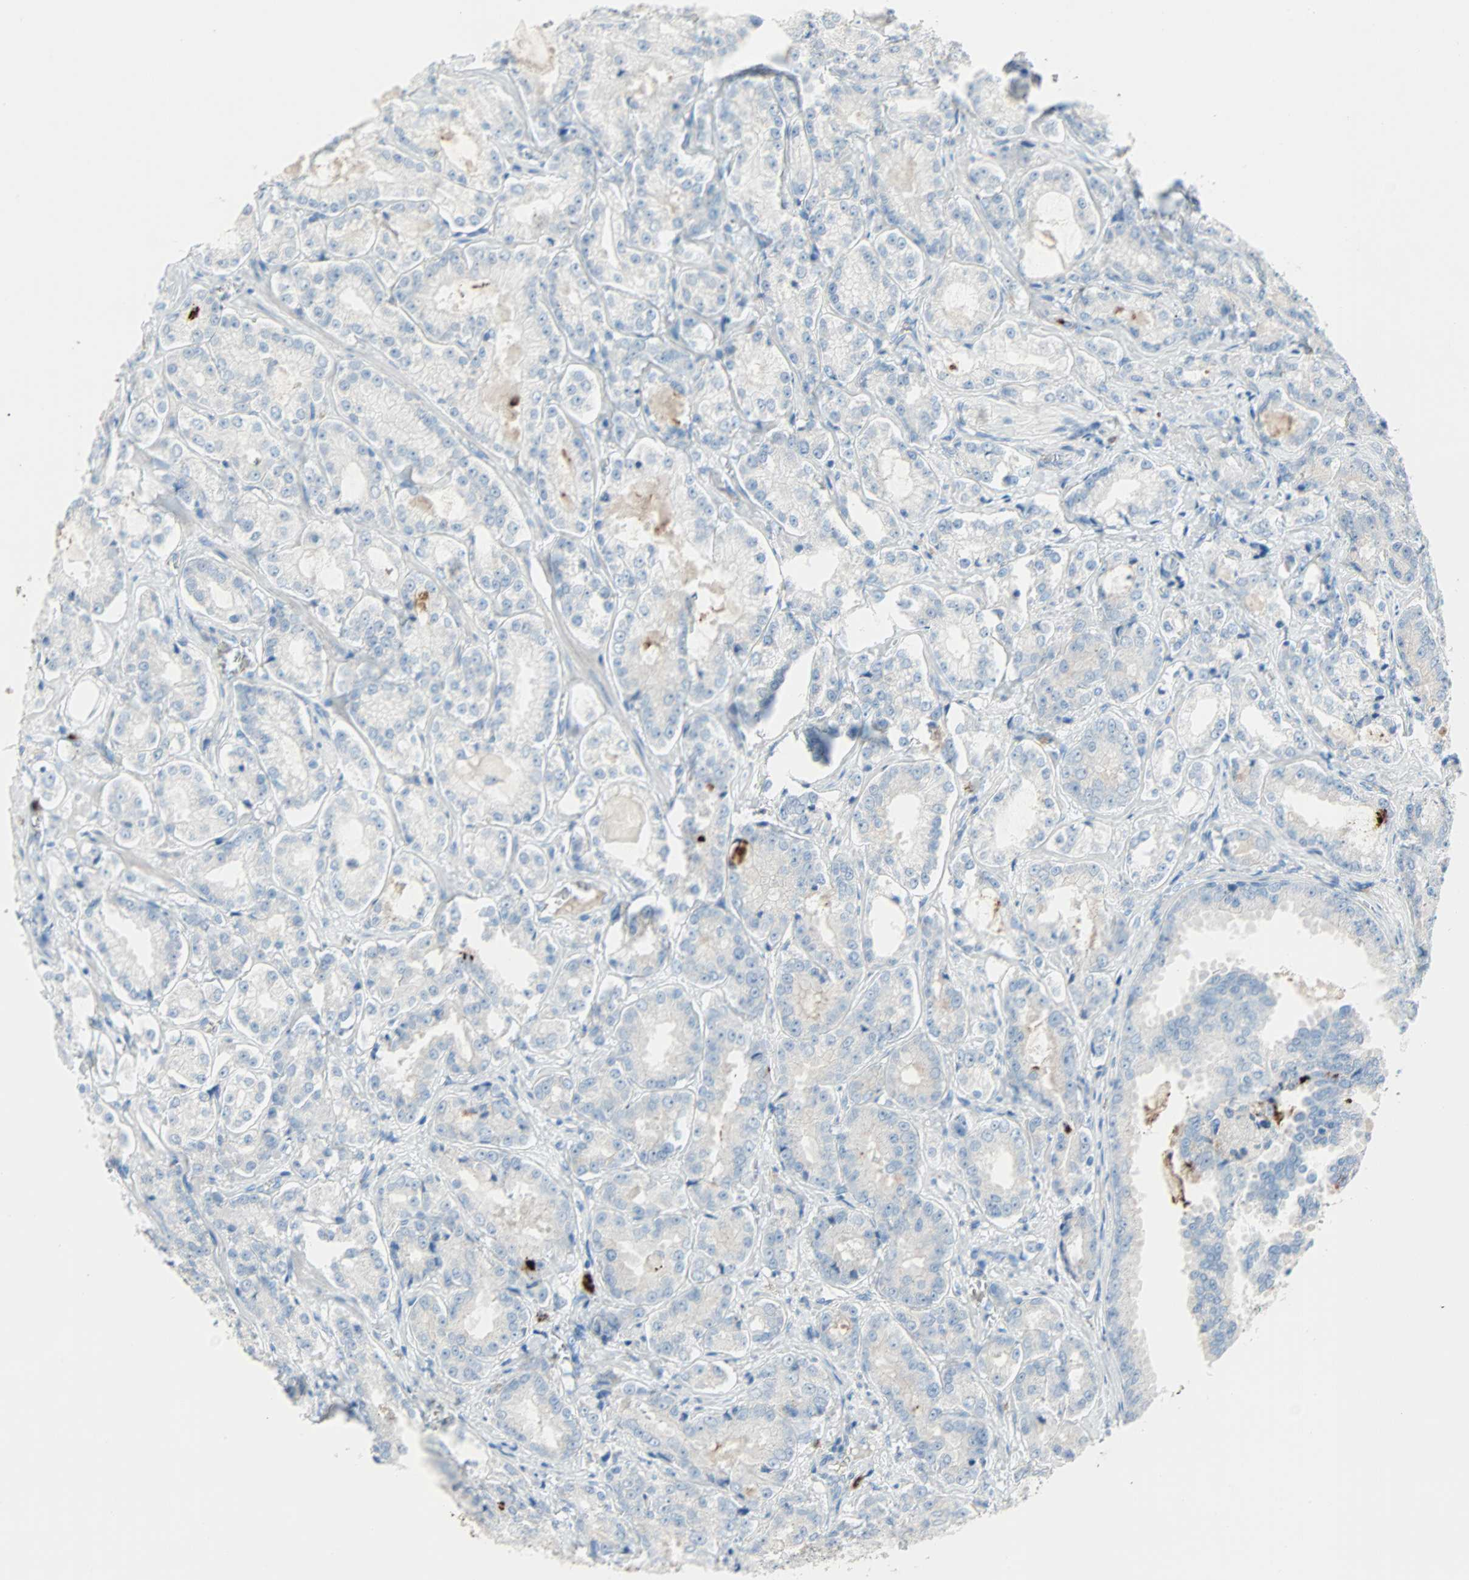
{"staining": {"intensity": "negative", "quantity": "none", "location": "none"}, "tissue": "prostate cancer", "cell_type": "Tumor cells", "image_type": "cancer", "snomed": [{"axis": "morphology", "description": "Adenocarcinoma, High grade"}, {"axis": "topography", "description": "Prostate"}], "caption": "The IHC image has no significant staining in tumor cells of prostate cancer (adenocarcinoma (high-grade)) tissue.", "gene": "CLEC4A", "patient": {"sex": "male", "age": 73}}